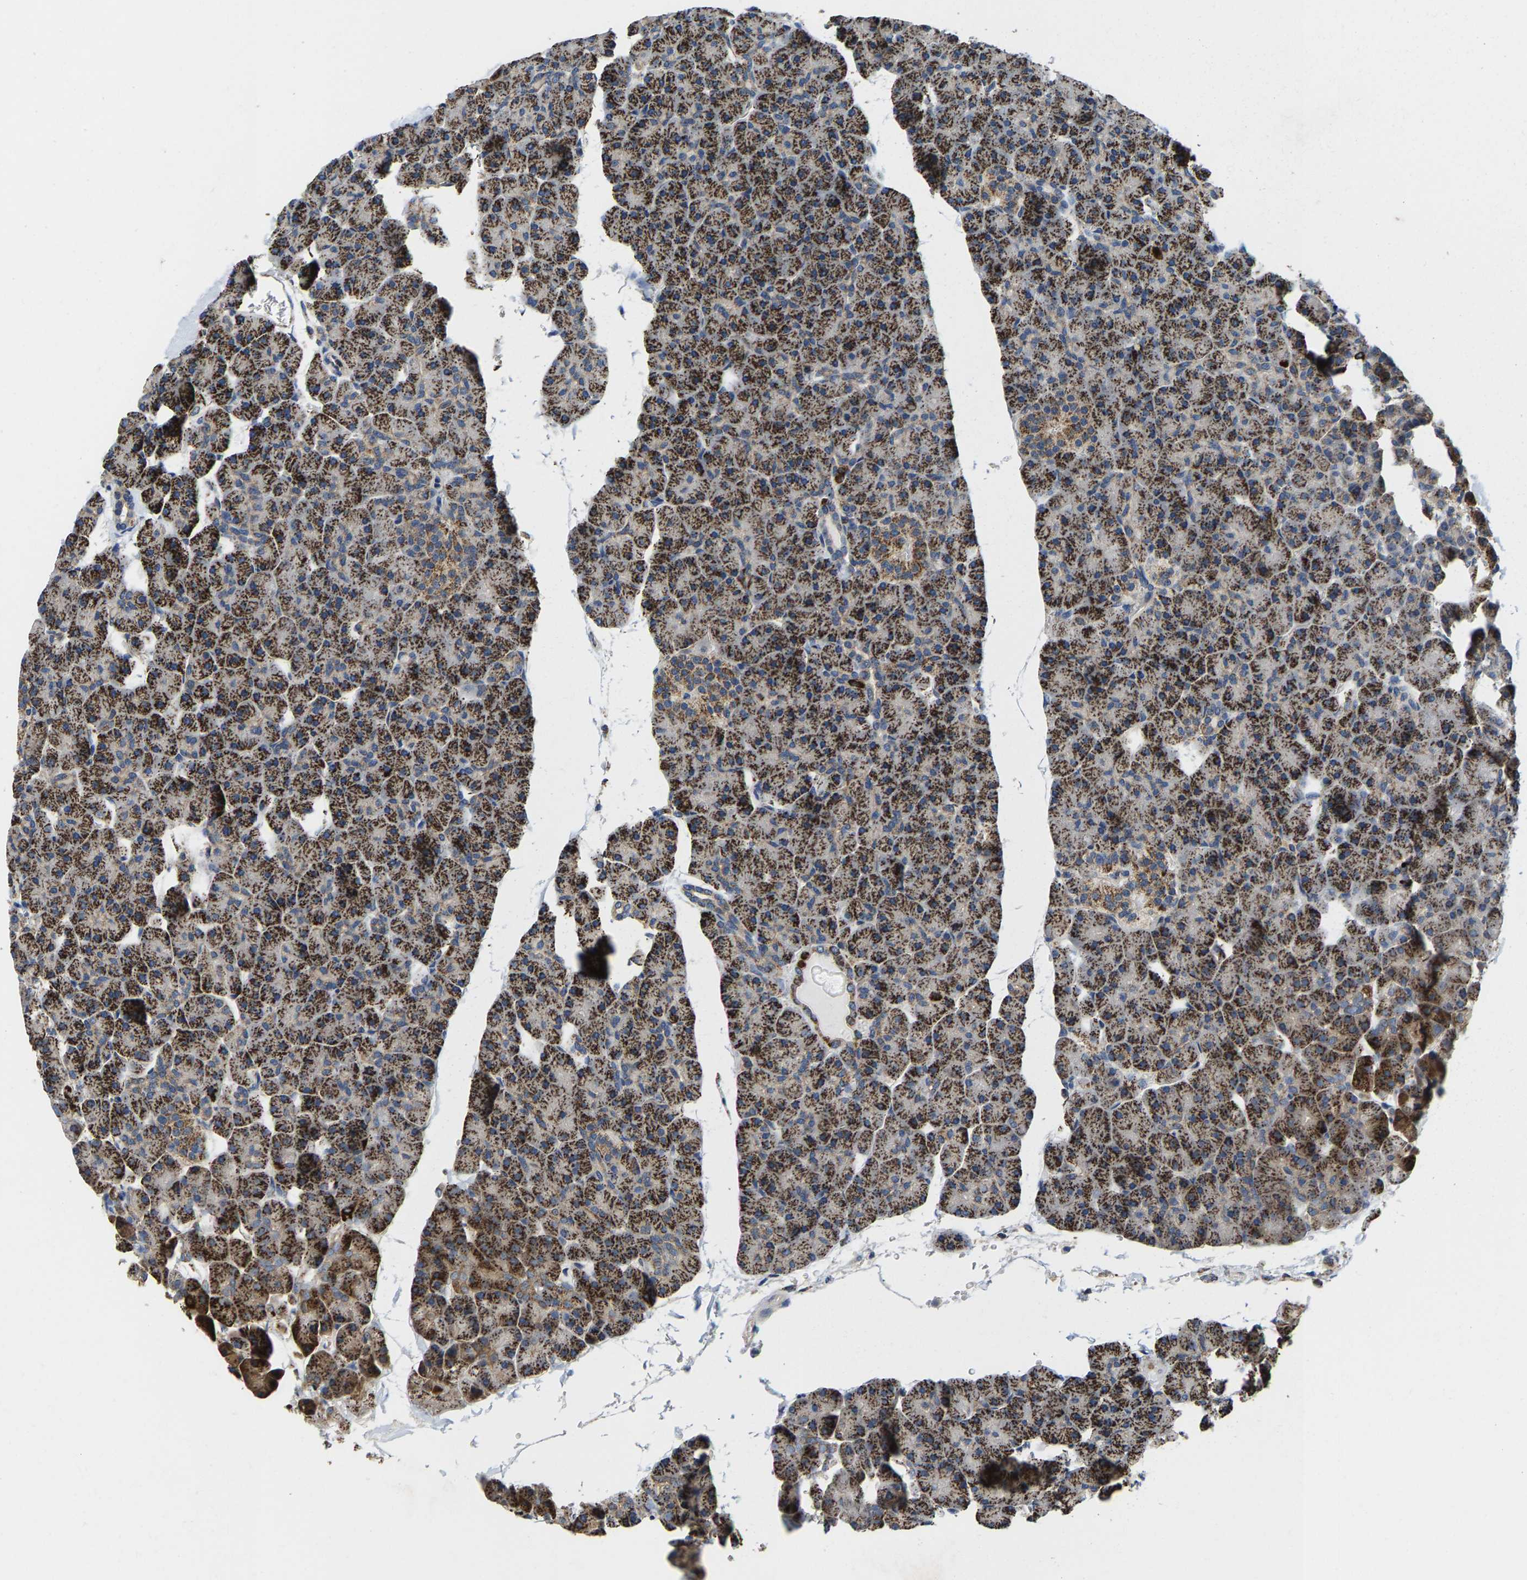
{"staining": {"intensity": "strong", "quantity": ">75%", "location": "cytoplasmic/membranous"}, "tissue": "pancreas", "cell_type": "Exocrine glandular cells", "image_type": "normal", "snomed": [{"axis": "morphology", "description": "Normal tissue, NOS"}, {"axis": "topography", "description": "Pancreas"}], "caption": "The immunohistochemical stain labels strong cytoplasmic/membranous staining in exocrine glandular cells of benign pancreas.", "gene": "SHMT2", "patient": {"sex": "male", "age": 35}}